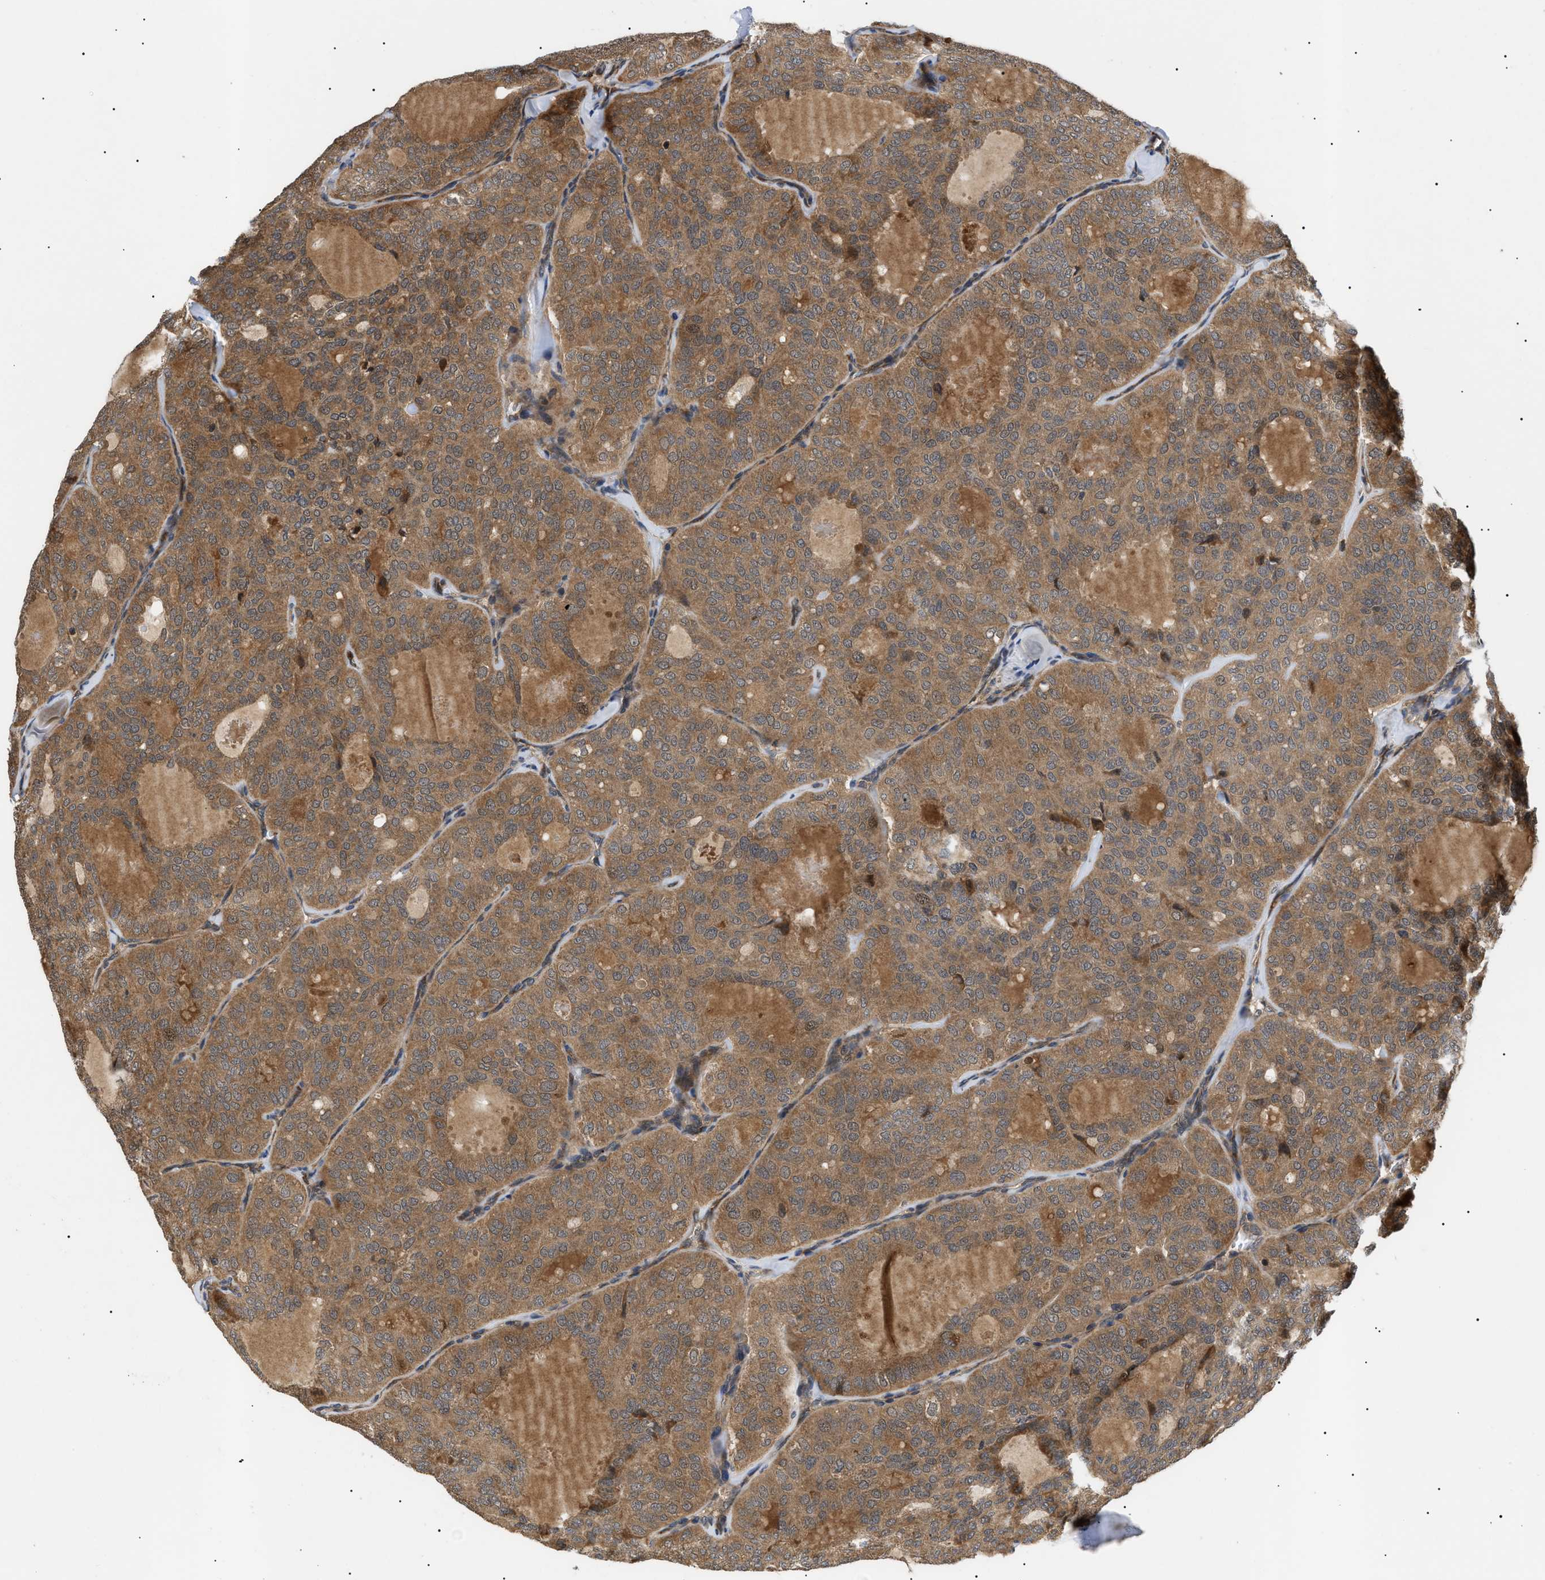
{"staining": {"intensity": "moderate", "quantity": ">75%", "location": "cytoplasmic/membranous,nuclear"}, "tissue": "thyroid cancer", "cell_type": "Tumor cells", "image_type": "cancer", "snomed": [{"axis": "morphology", "description": "Follicular adenoma carcinoma, NOS"}, {"axis": "topography", "description": "Thyroid gland"}], "caption": "Protein expression analysis of human thyroid cancer reveals moderate cytoplasmic/membranous and nuclear positivity in about >75% of tumor cells. Ihc stains the protein in brown and the nuclei are stained blue.", "gene": "ASTL", "patient": {"sex": "male", "age": 75}}